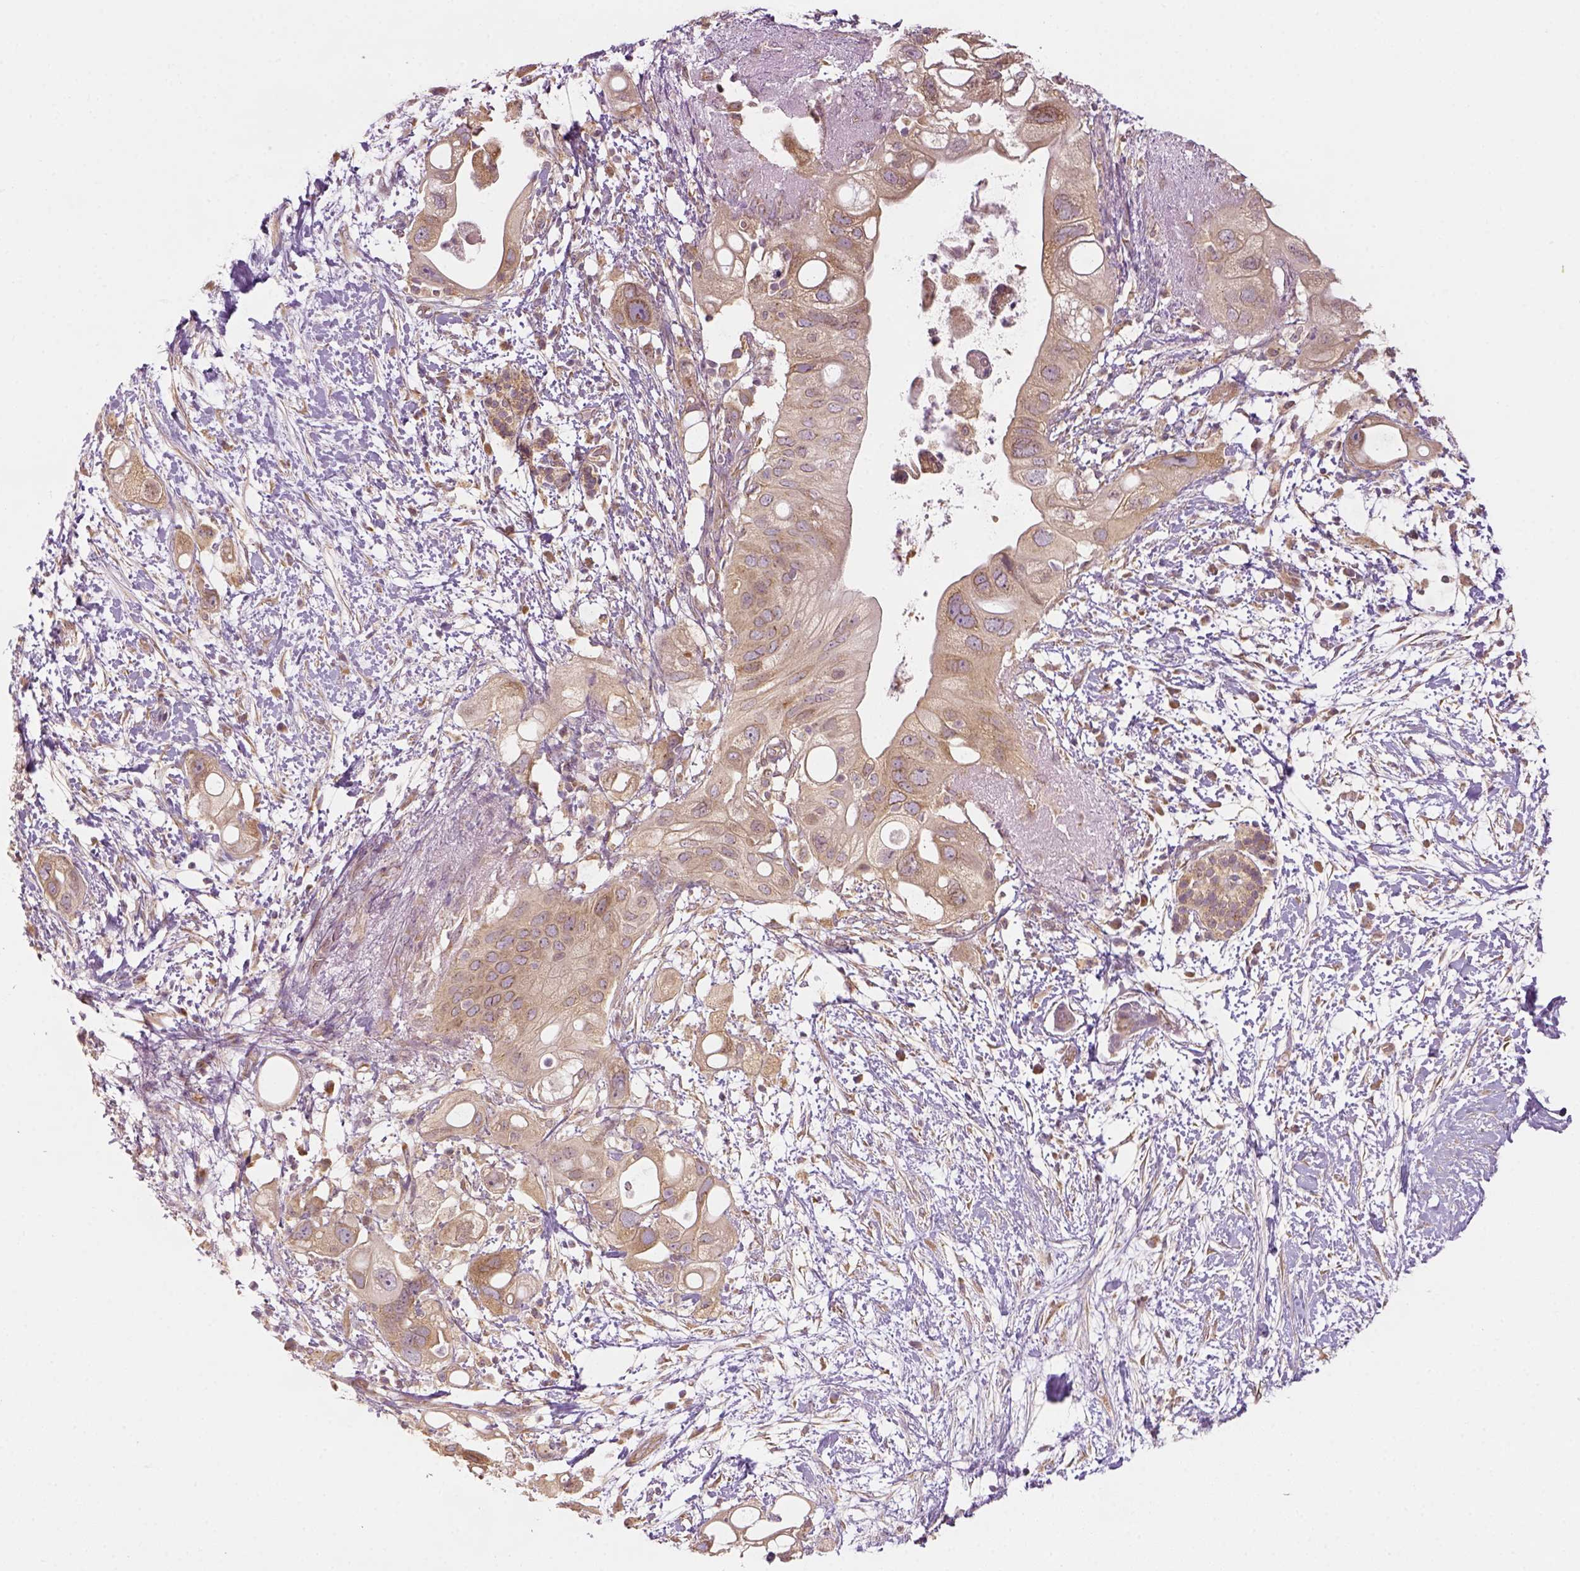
{"staining": {"intensity": "weak", "quantity": ">75%", "location": "cytoplasmic/membranous"}, "tissue": "pancreatic cancer", "cell_type": "Tumor cells", "image_type": "cancer", "snomed": [{"axis": "morphology", "description": "Adenocarcinoma, NOS"}, {"axis": "topography", "description": "Pancreas"}], "caption": "Immunohistochemistry (IHC) micrograph of pancreatic cancer (adenocarcinoma) stained for a protein (brown), which shows low levels of weak cytoplasmic/membranous positivity in about >75% of tumor cells.", "gene": "PAIP1", "patient": {"sex": "female", "age": 72}}